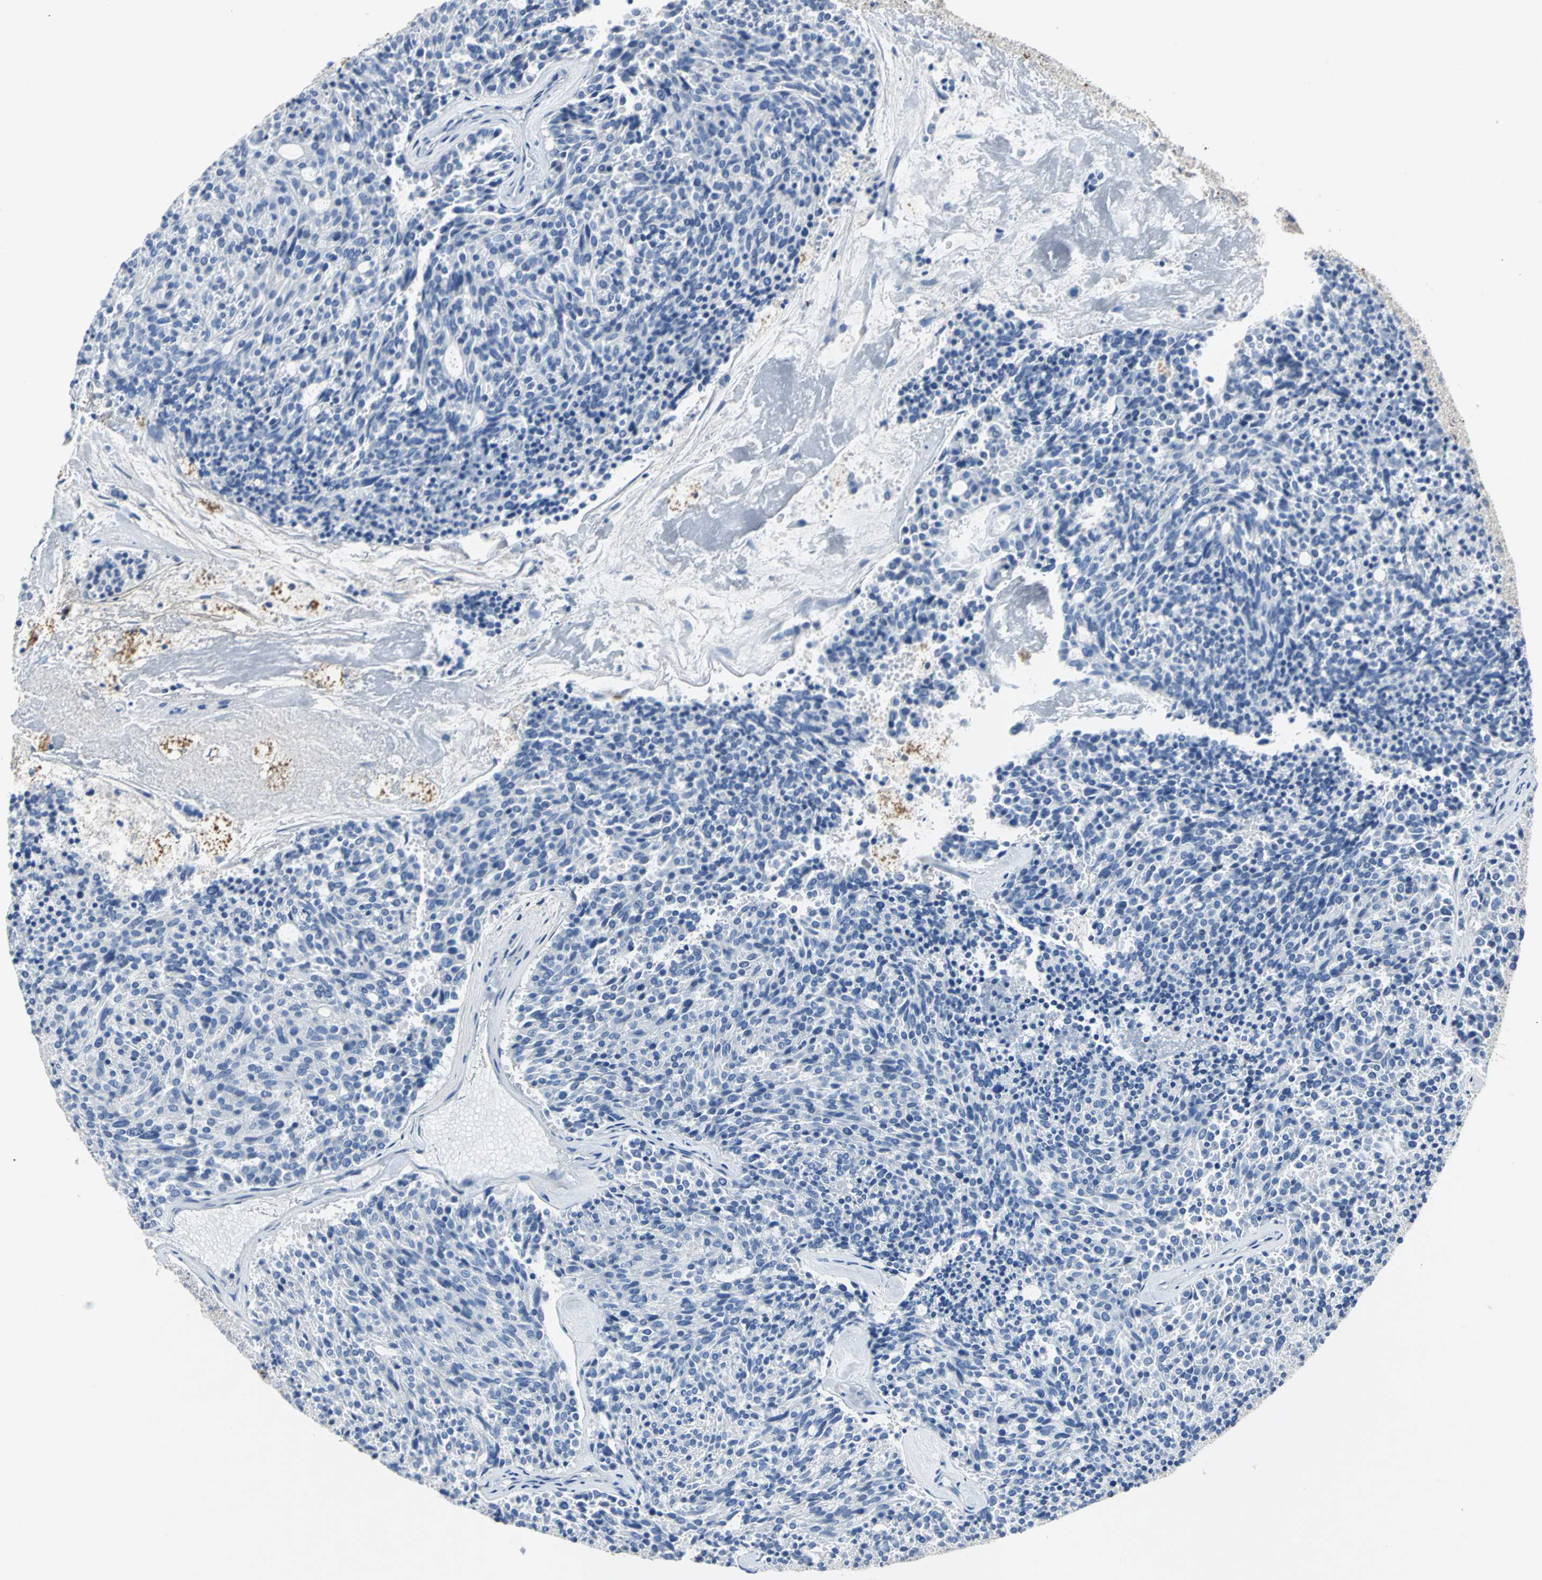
{"staining": {"intensity": "negative", "quantity": "none", "location": "none"}, "tissue": "carcinoid", "cell_type": "Tumor cells", "image_type": "cancer", "snomed": [{"axis": "morphology", "description": "Carcinoid, malignant, NOS"}, {"axis": "topography", "description": "Pancreas"}], "caption": "A histopathology image of human carcinoid (malignant) is negative for staining in tumor cells. (Brightfield microscopy of DAB (3,3'-diaminobenzidine) immunohistochemistry (IHC) at high magnification).", "gene": "EFNB3", "patient": {"sex": "female", "age": 54}}